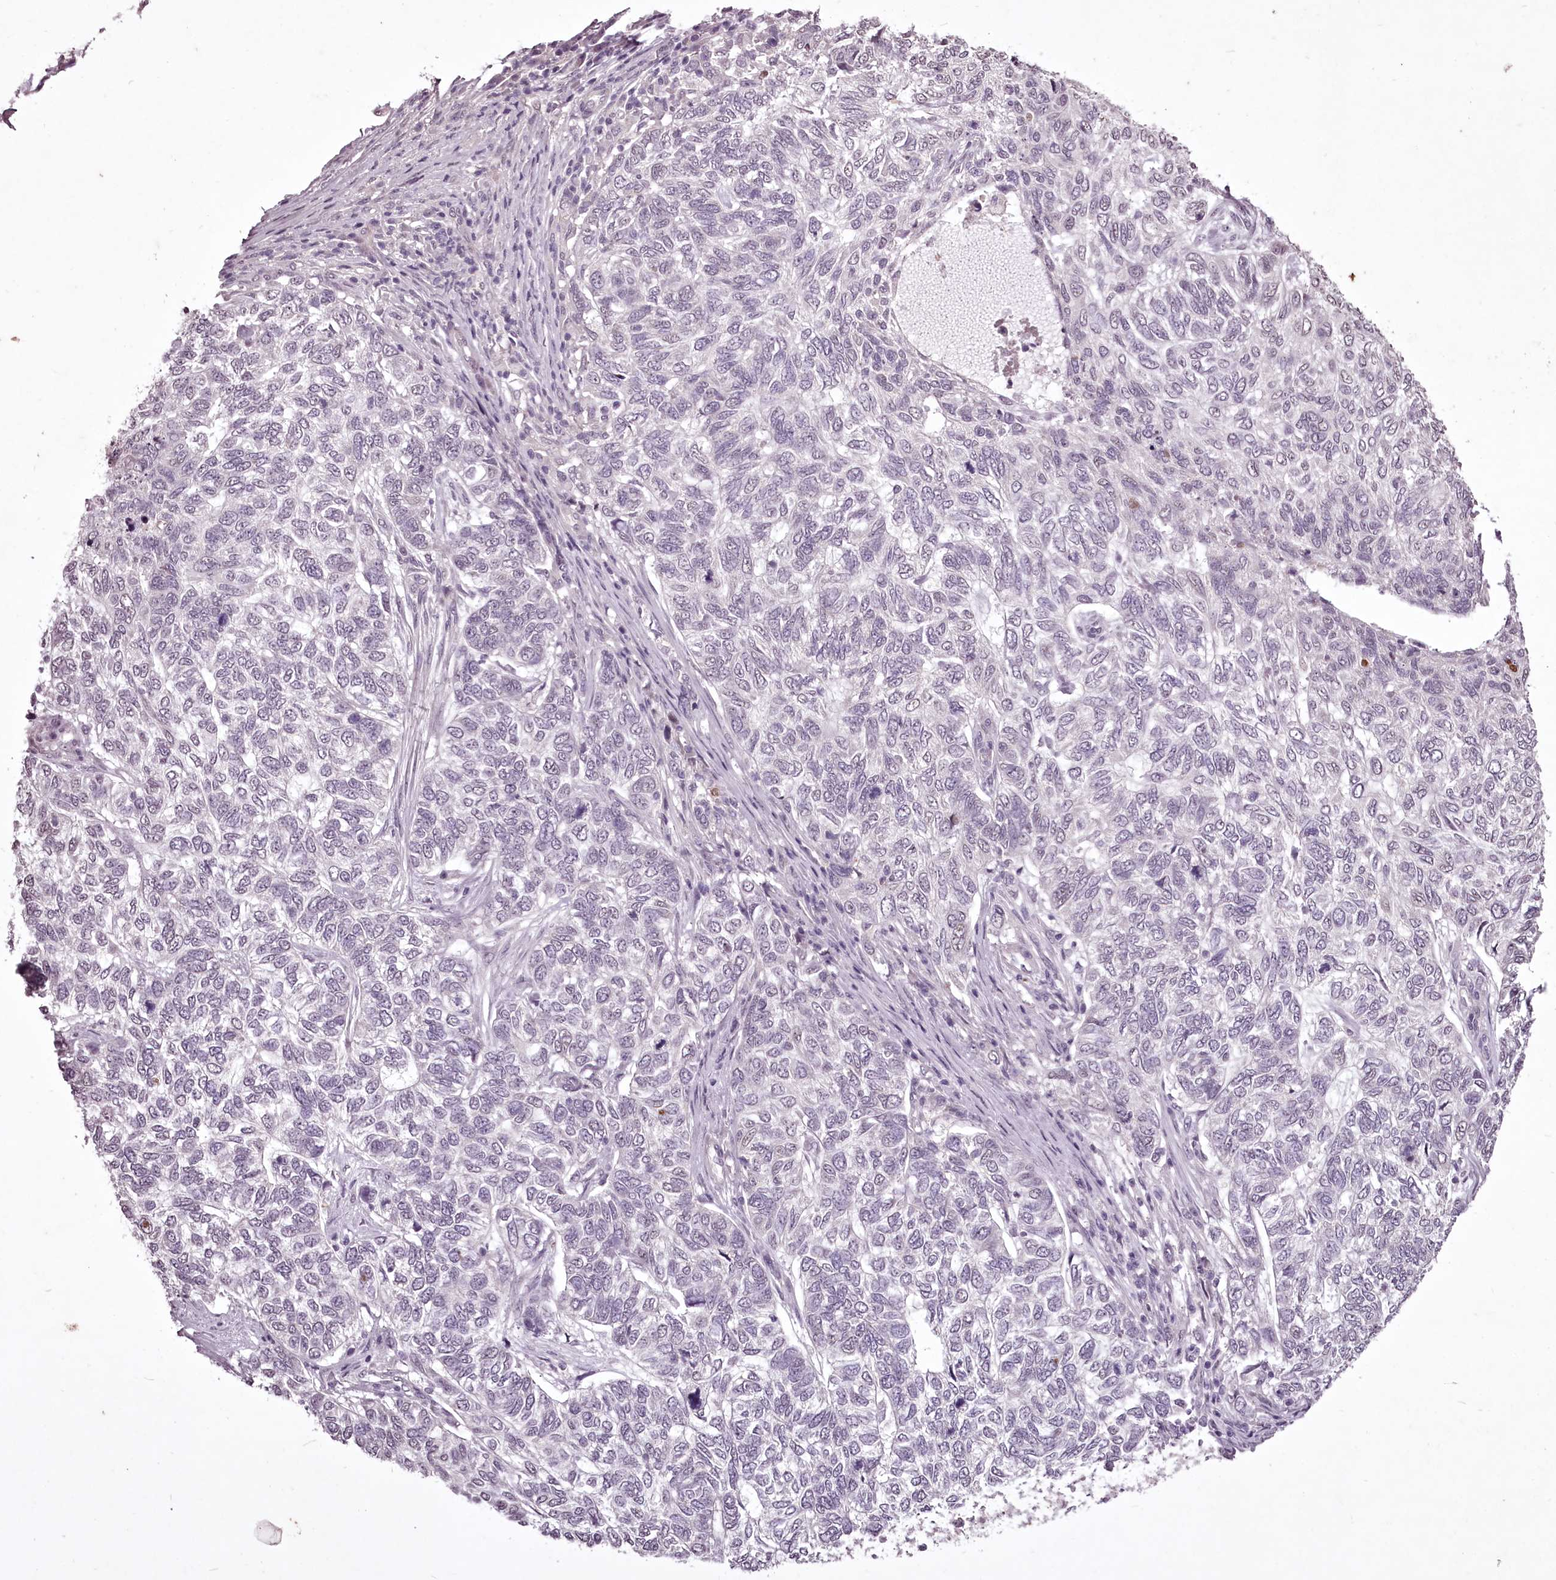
{"staining": {"intensity": "negative", "quantity": "none", "location": "none"}, "tissue": "skin cancer", "cell_type": "Tumor cells", "image_type": "cancer", "snomed": [{"axis": "morphology", "description": "Basal cell carcinoma"}, {"axis": "topography", "description": "Skin"}], "caption": "Immunohistochemistry photomicrograph of skin cancer (basal cell carcinoma) stained for a protein (brown), which displays no positivity in tumor cells.", "gene": "C1orf56", "patient": {"sex": "female", "age": 65}}